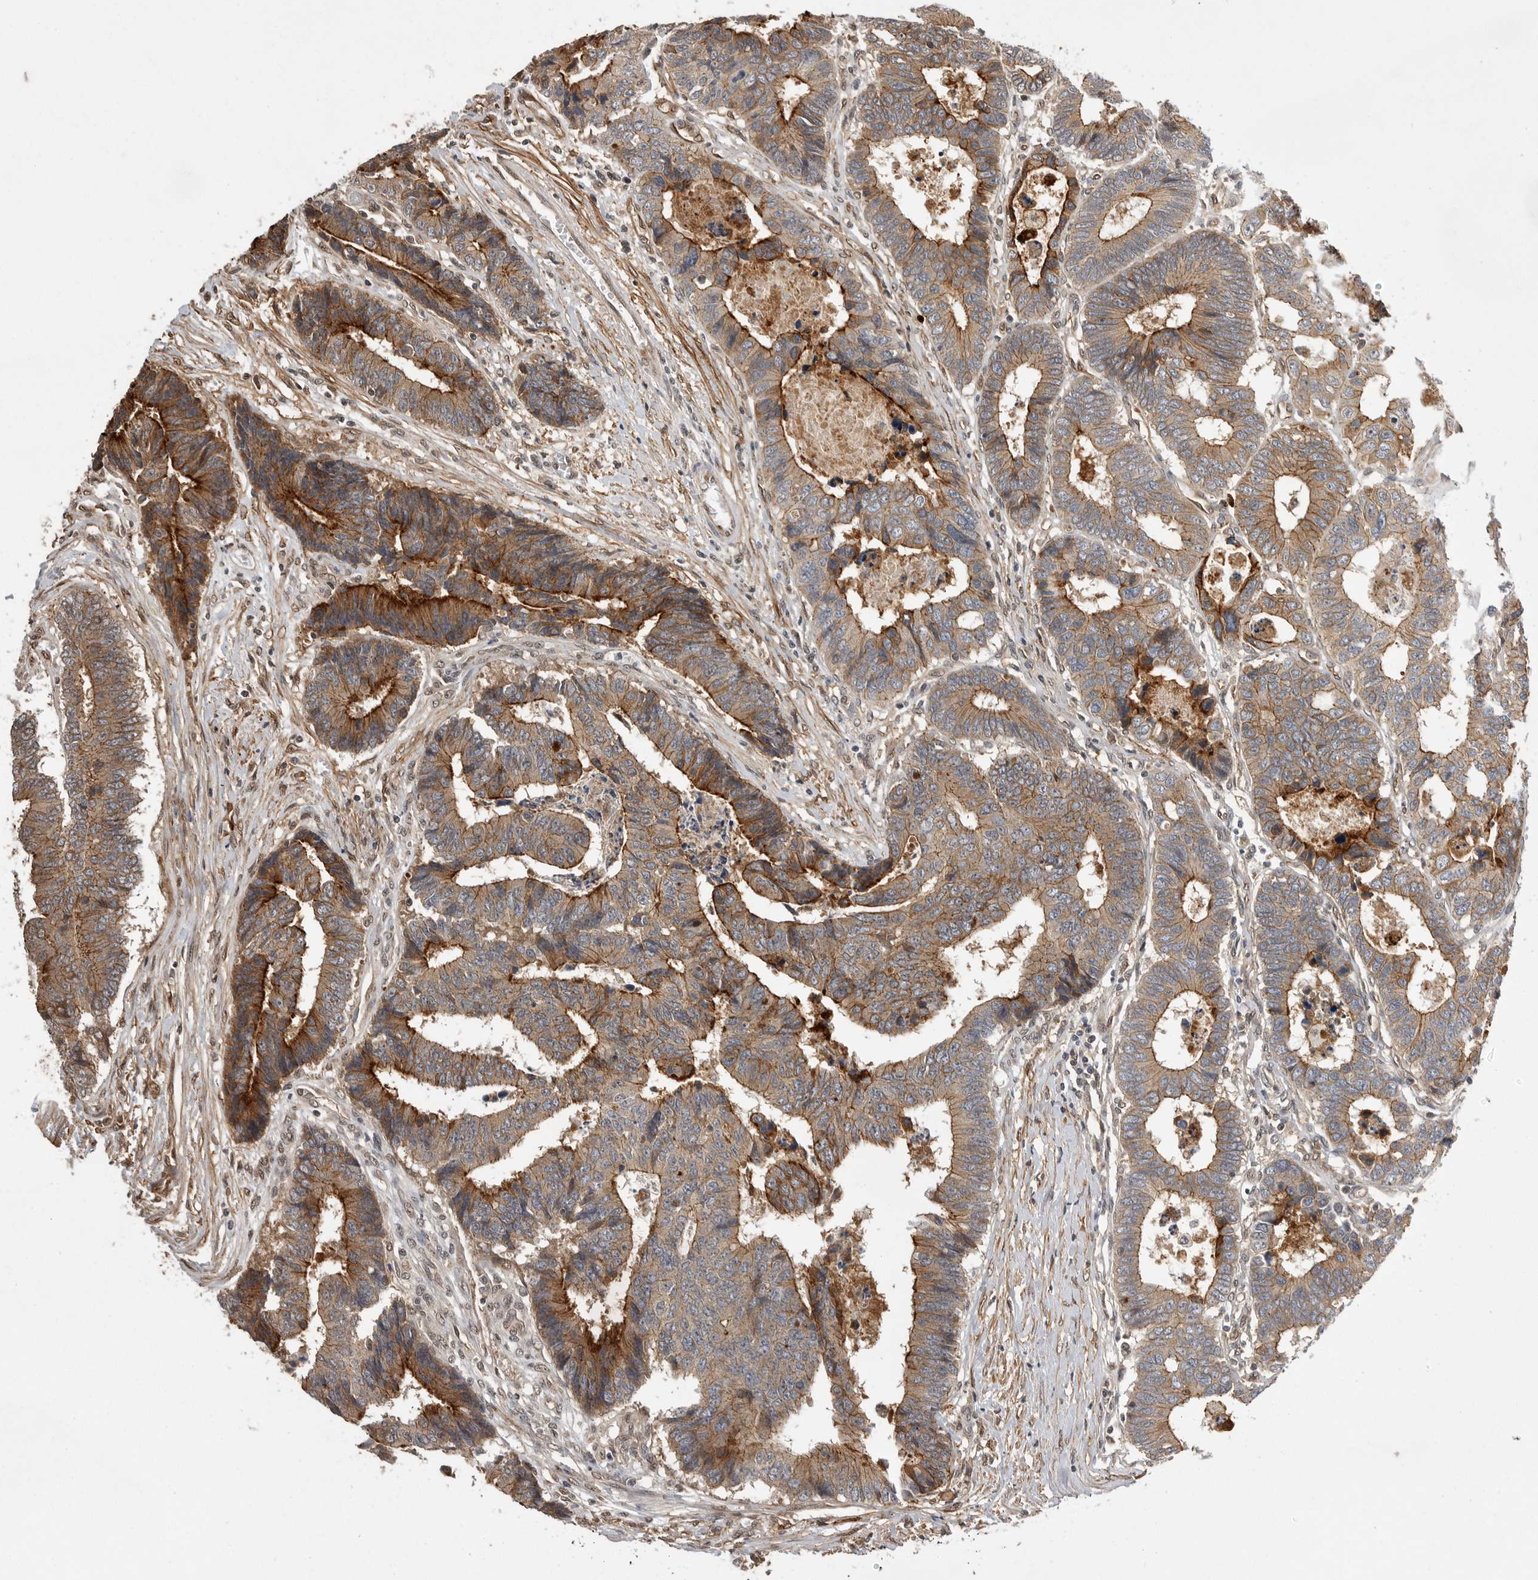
{"staining": {"intensity": "strong", "quantity": ">75%", "location": "cytoplasmic/membranous"}, "tissue": "colorectal cancer", "cell_type": "Tumor cells", "image_type": "cancer", "snomed": [{"axis": "morphology", "description": "Adenocarcinoma, NOS"}, {"axis": "topography", "description": "Rectum"}], "caption": "Tumor cells show high levels of strong cytoplasmic/membranous expression in approximately >75% of cells in human colorectal adenocarcinoma. The protein of interest is stained brown, and the nuclei are stained in blue (DAB (3,3'-diaminobenzidine) IHC with brightfield microscopy, high magnification).", "gene": "NECTIN1", "patient": {"sex": "male", "age": 84}}